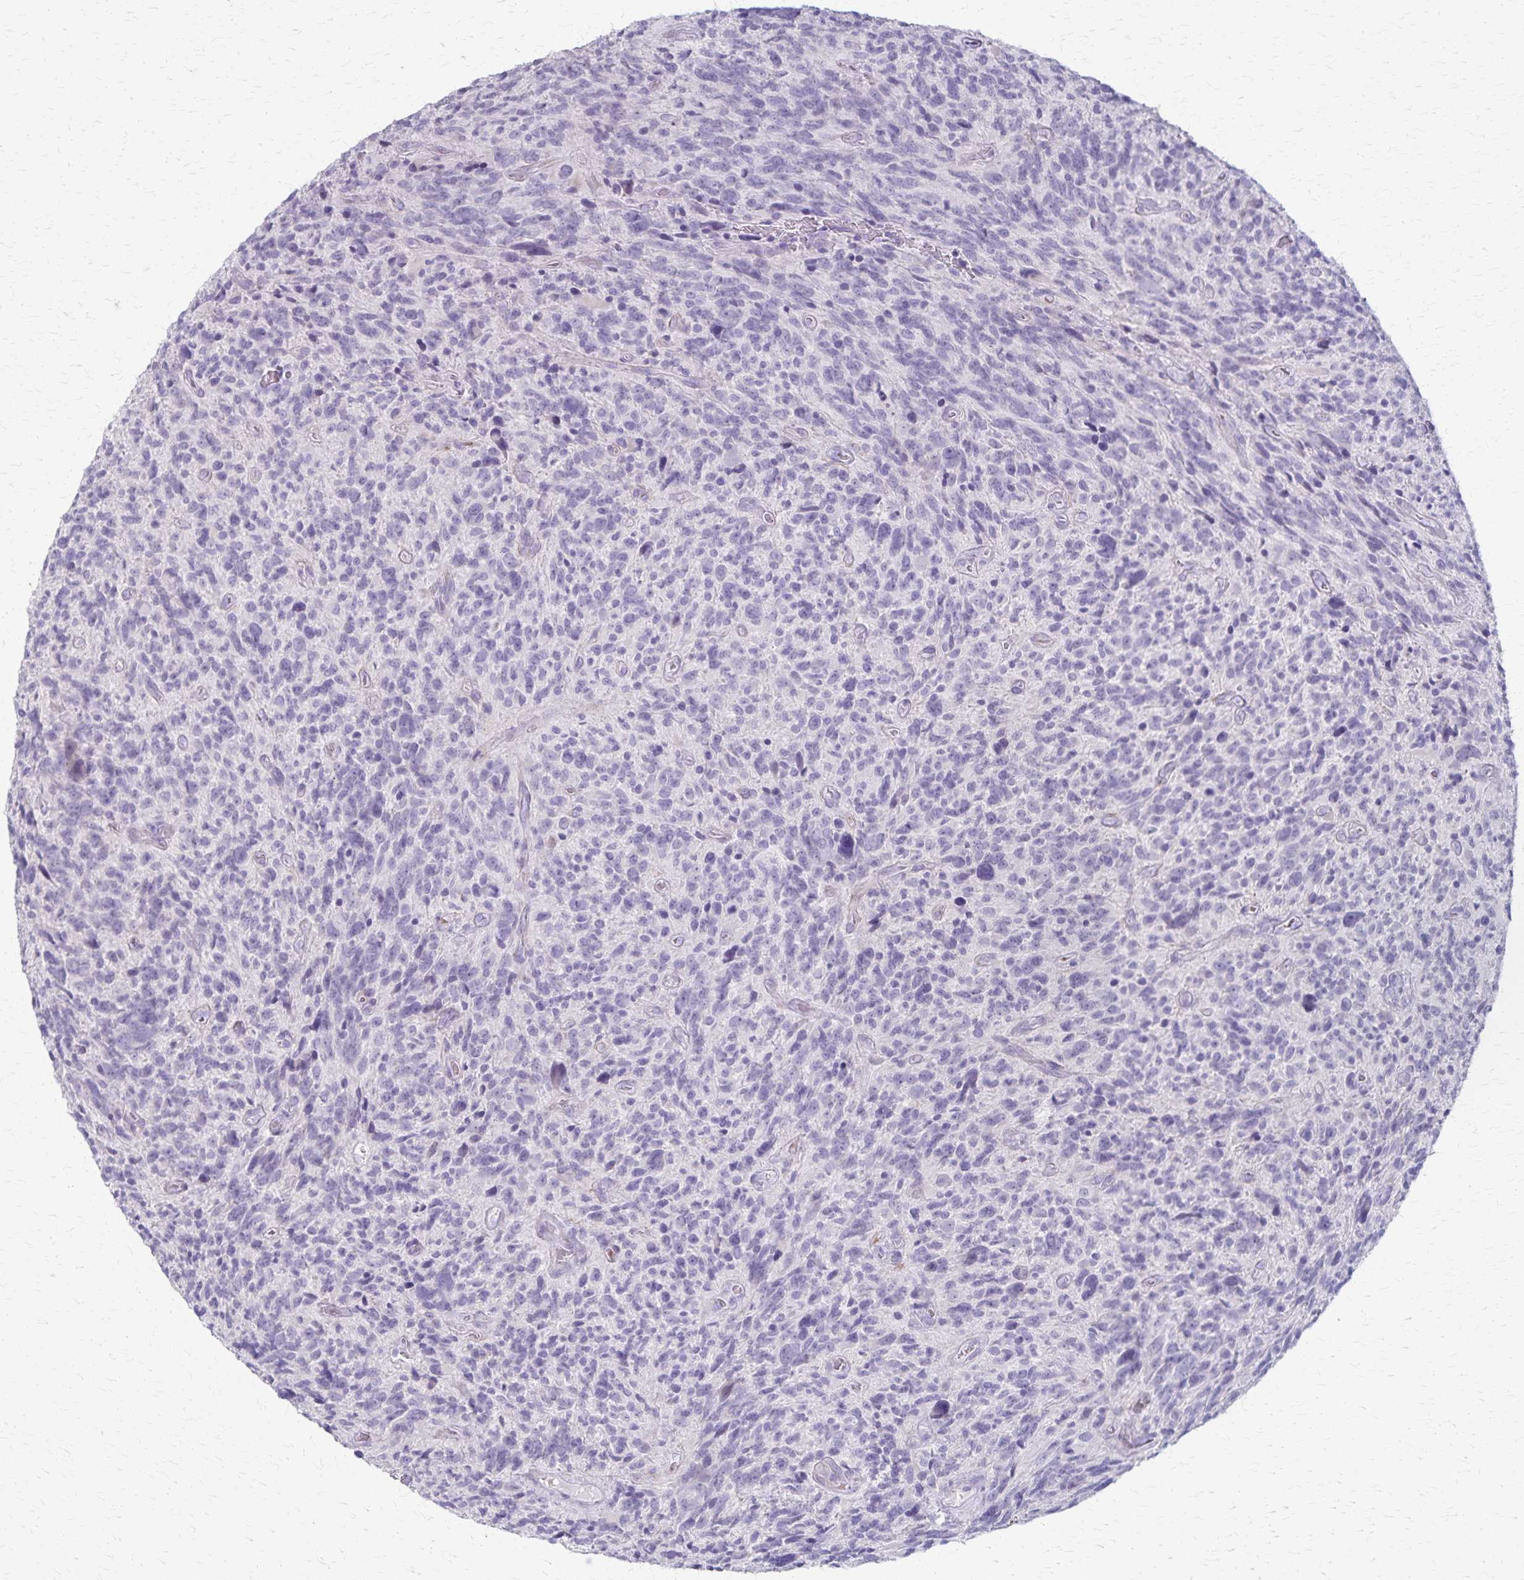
{"staining": {"intensity": "negative", "quantity": "none", "location": "none"}, "tissue": "glioma", "cell_type": "Tumor cells", "image_type": "cancer", "snomed": [{"axis": "morphology", "description": "Glioma, malignant, High grade"}, {"axis": "topography", "description": "Brain"}], "caption": "Immunohistochemistry (IHC) of high-grade glioma (malignant) shows no expression in tumor cells. (Immunohistochemistry (IHC), brightfield microscopy, high magnification).", "gene": "RASL10B", "patient": {"sex": "male", "age": 46}}